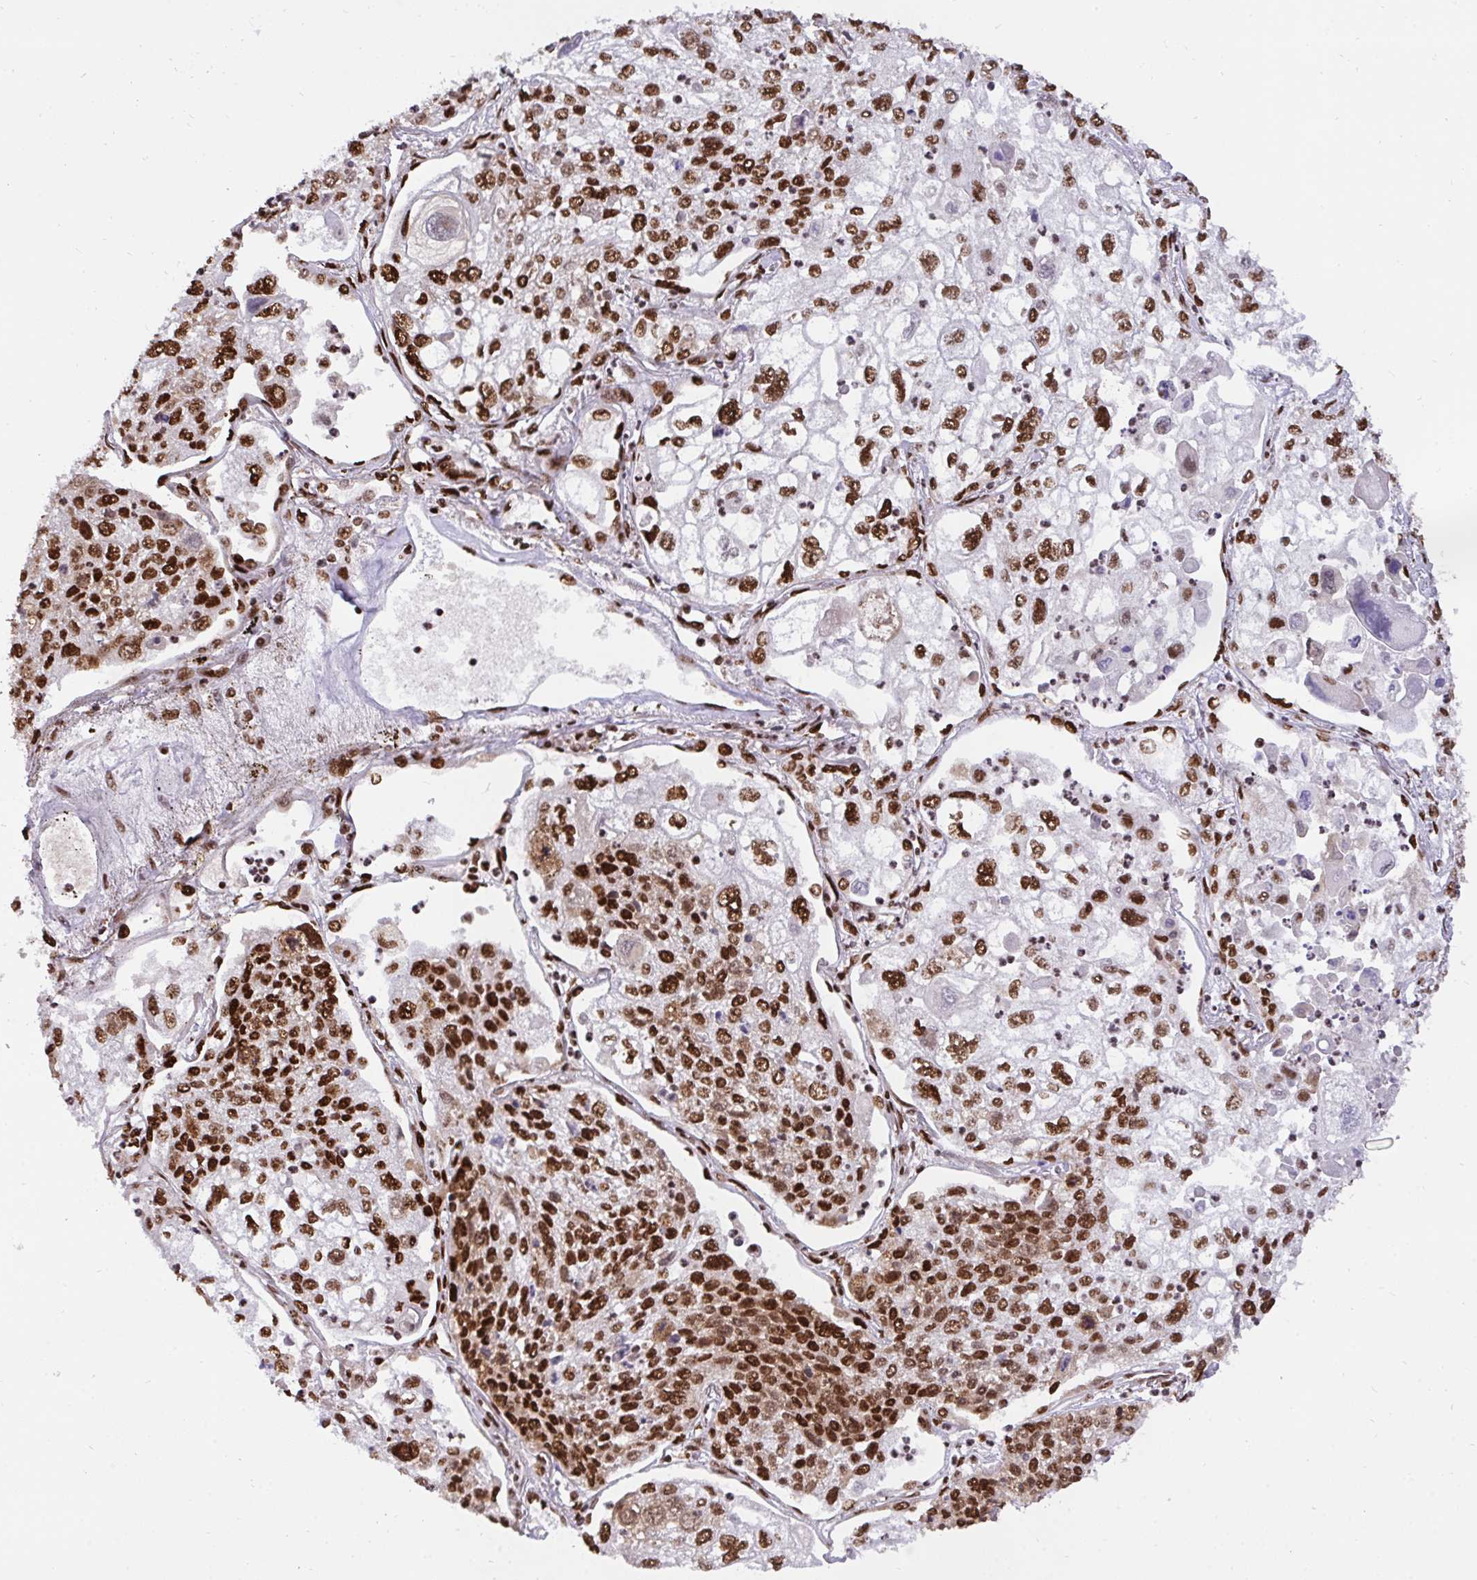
{"staining": {"intensity": "strong", "quantity": ">75%", "location": "nuclear"}, "tissue": "lung cancer", "cell_type": "Tumor cells", "image_type": "cancer", "snomed": [{"axis": "morphology", "description": "Squamous cell carcinoma, NOS"}, {"axis": "topography", "description": "Lung"}], "caption": "Immunohistochemical staining of lung squamous cell carcinoma displays high levels of strong nuclear protein staining in about >75% of tumor cells.", "gene": "HNRNPL", "patient": {"sex": "male", "age": 74}}